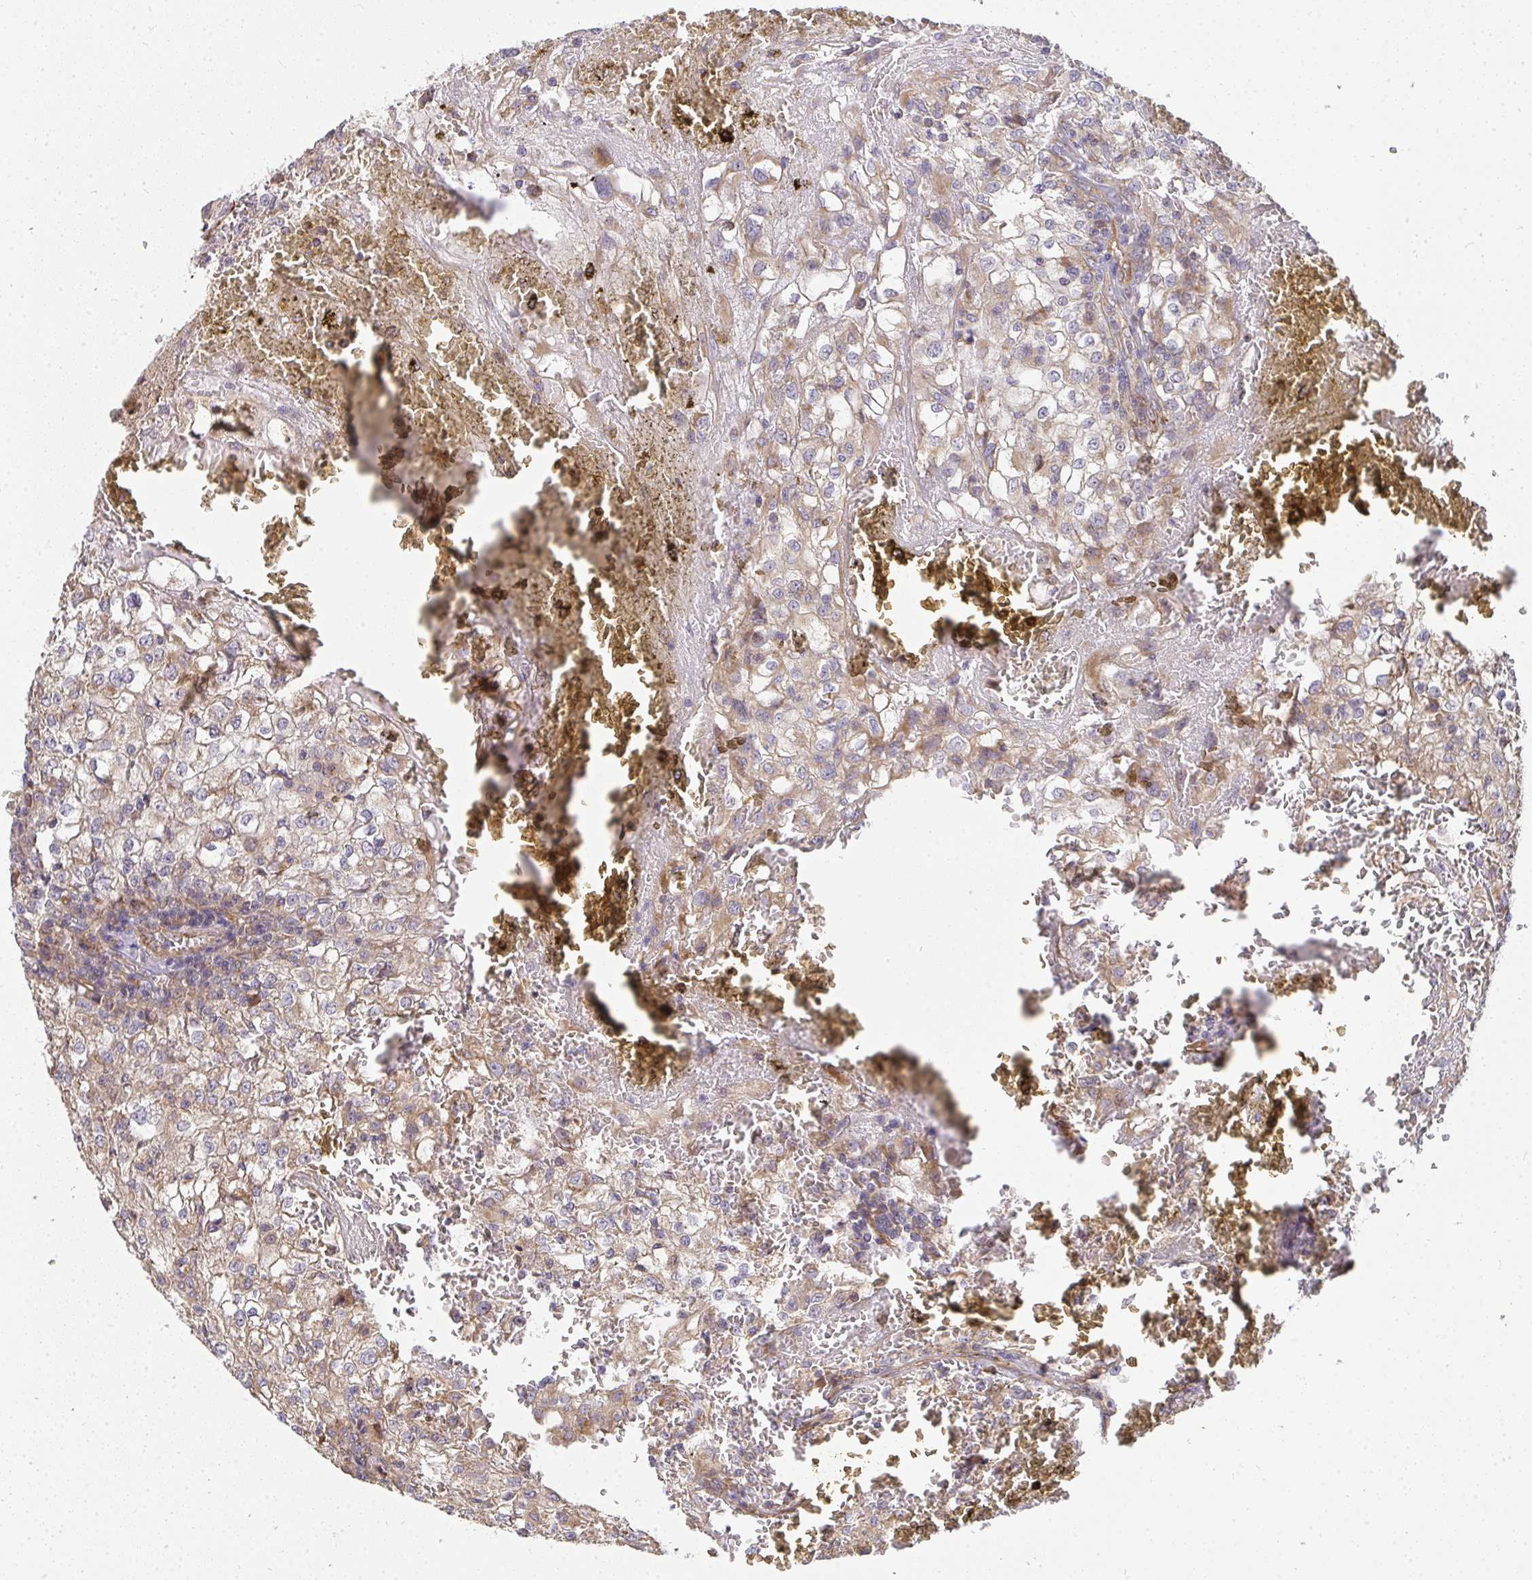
{"staining": {"intensity": "weak", "quantity": ">75%", "location": "cytoplasmic/membranous"}, "tissue": "renal cancer", "cell_type": "Tumor cells", "image_type": "cancer", "snomed": [{"axis": "morphology", "description": "Adenocarcinoma, NOS"}, {"axis": "topography", "description": "Kidney"}], "caption": "A brown stain highlights weak cytoplasmic/membranous staining of a protein in human renal cancer tumor cells.", "gene": "B4GALT6", "patient": {"sex": "female", "age": 74}}